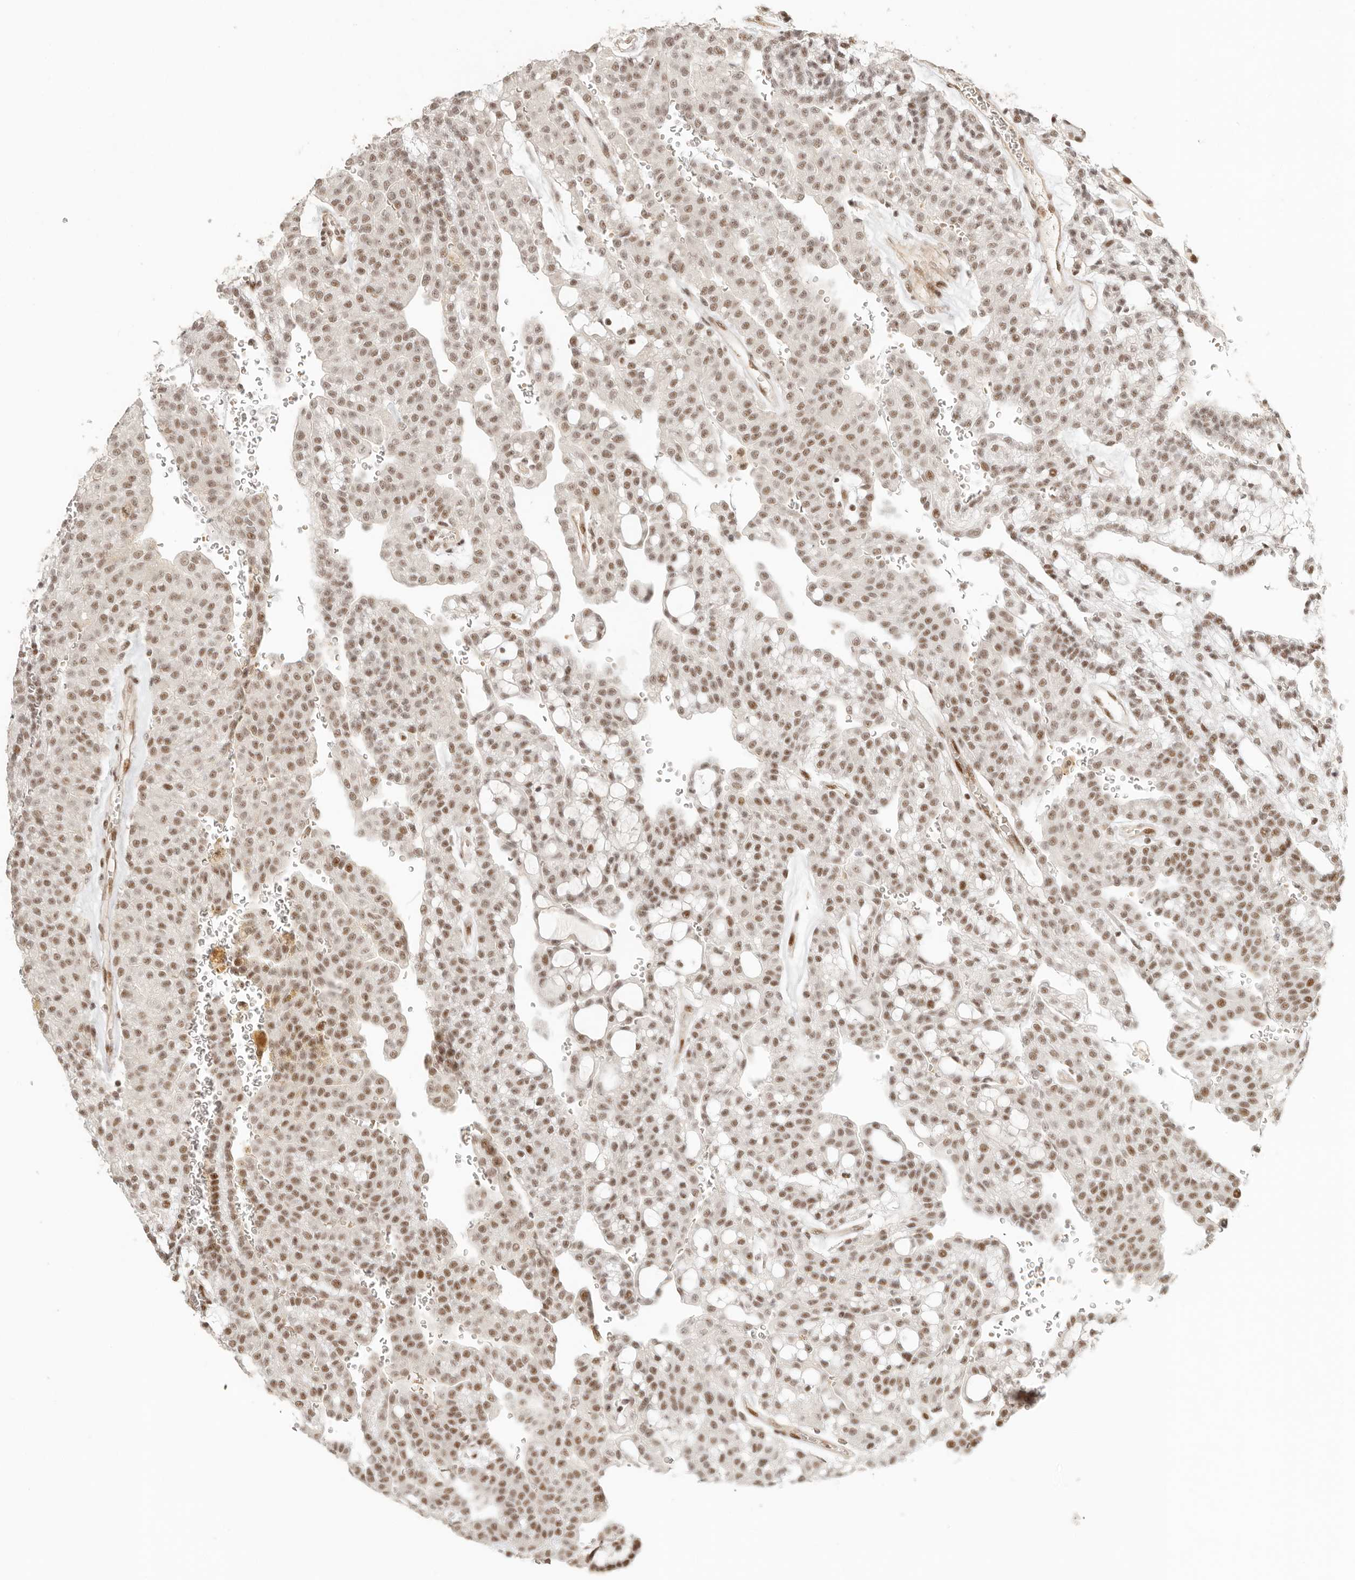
{"staining": {"intensity": "moderate", "quantity": ">75%", "location": "nuclear"}, "tissue": "renal cancer", "cell_type": "Tumor cells", "image_type": "cancer", "snomed": [{"axis": "morphology", "description": "Adenocarcinoma, NOS"}, {"axis": "topography", "description": "Kidney"}], "caption": "Human renal cancer (adenocarcinoma) stained with a protein marker shows moderate staining in tumor cells.", "gene": "GABPA", "patient": {"sex": "male", "age": 63}}